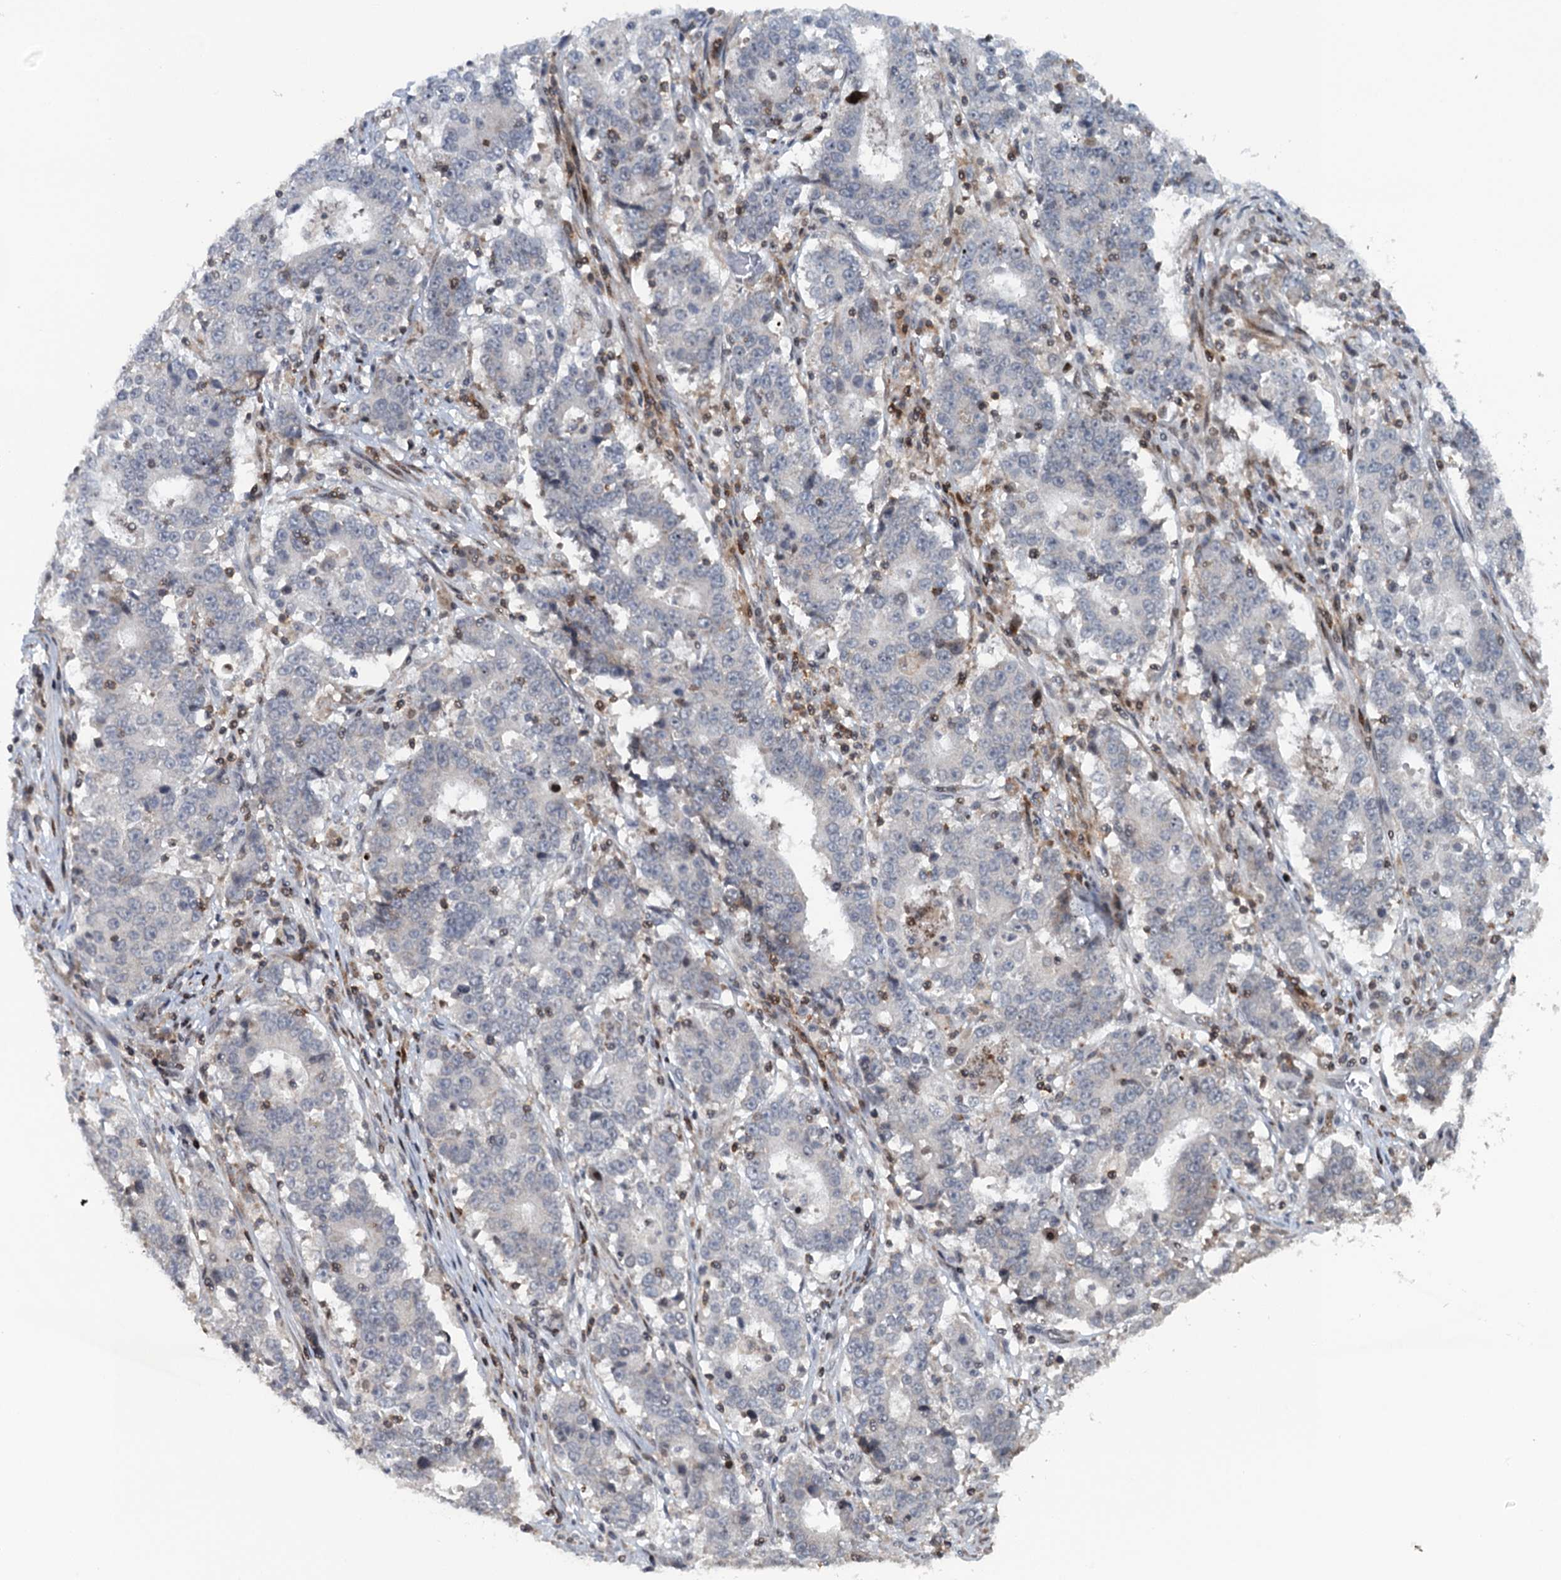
{"staining": {"intensity": "negative", "quantity": "none", "location": "none"}, "tissue": "stomach cancer", "cell_type": "Tumor cells", "image_type": "cancer", "snomed": [{"axis": "morphology", "description": "Adenocarcinoma, NOS"}, {"axis": "topography", "description": "Stomach"}], "caption": "DAB immunohistochemical staining of stomach cancer (adenocarcinoma) exhibits no significant staining in tumor cells.", "gene": "FYB1", "patient": {"sex": "male", "age": 59}}